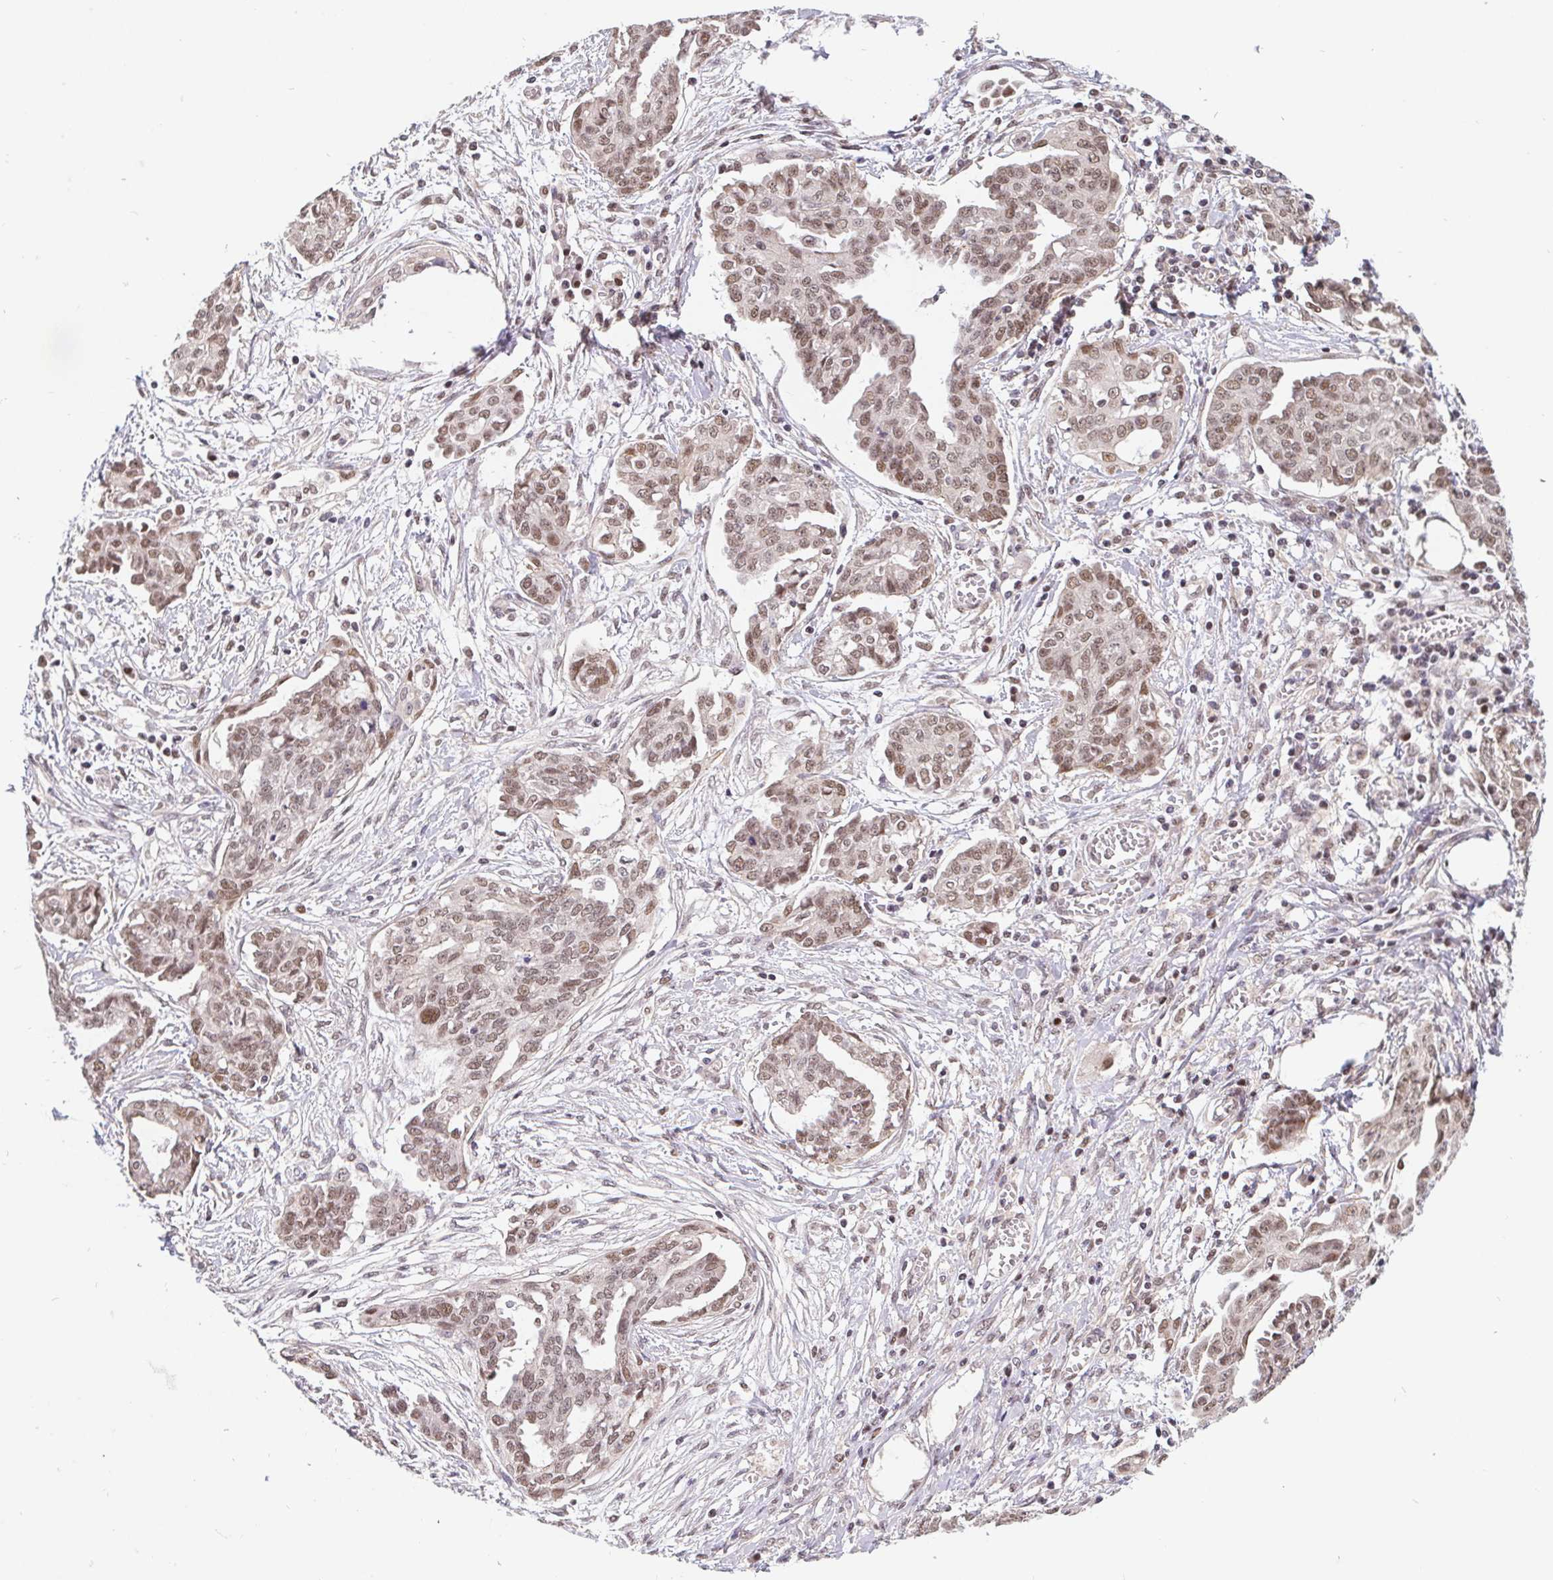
{"staining": {"intensity": "moderate", "quantity": ">75%", "location": "nuclear"}, "tissue": "ovarian cancer", "cell_type": "Tumor cells", "image_type": "cancer", "snomed": [{"axis": "morphology", "description": "Cystadenocarcinoma, serous, NOS"}, {"axis": "topography", "description": "Ovary"}], "caption": "Tumor cells reveal medium levels of moderate nuclear staining in approximately >75% of cells in human ovarian cancer.", "gene": "POU2F1", "patient": {"sex": "female", "age": 71}}